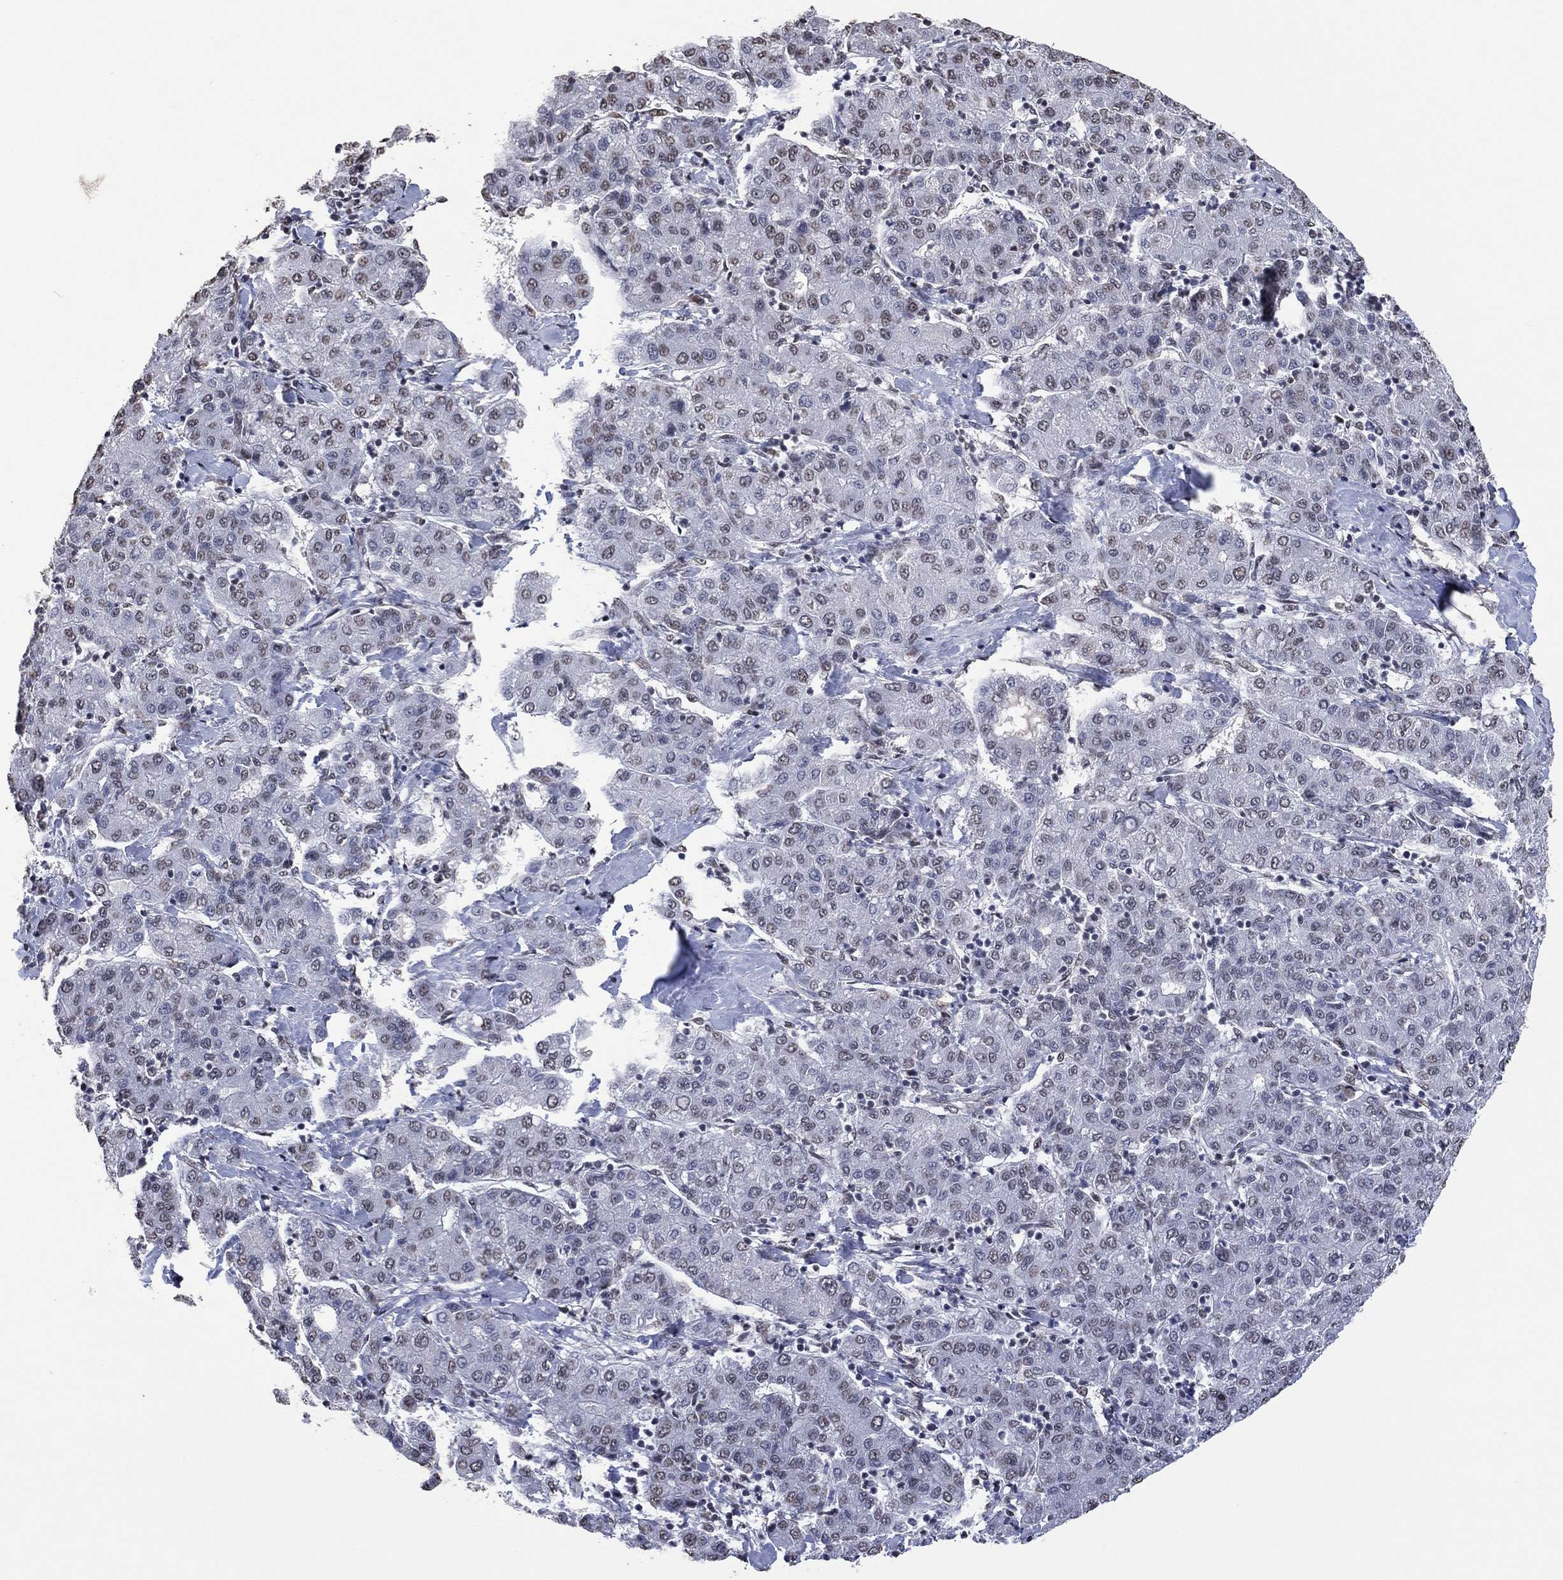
{"staining": {"intensity": "negative", "quantity": "none", "location": "none"}, "tissue": "liver cancer", "cell_type": "Tumor cells", "image_type": "cancer", "snomed": [{"axis": "morphology", "description": "Carcinoma, Hepatocellular, NOS"}, {"axis": "topography", "description": "Liver"}], "caption": "High magnification brightfield microscopy of liver cancer stained with DAB (brown) and counterstained with hematoxylin (blue): tumor cells show no significant positivity. The staining was performed using DAB (3,3'-diaminobenzidine) to visualize the protein expression in brown, while the nuclei were stained in blue with hematoxylin (Magnification: 20x).", "gene": "EHMT1", "patient": {"sex": "male", "age": 65}}